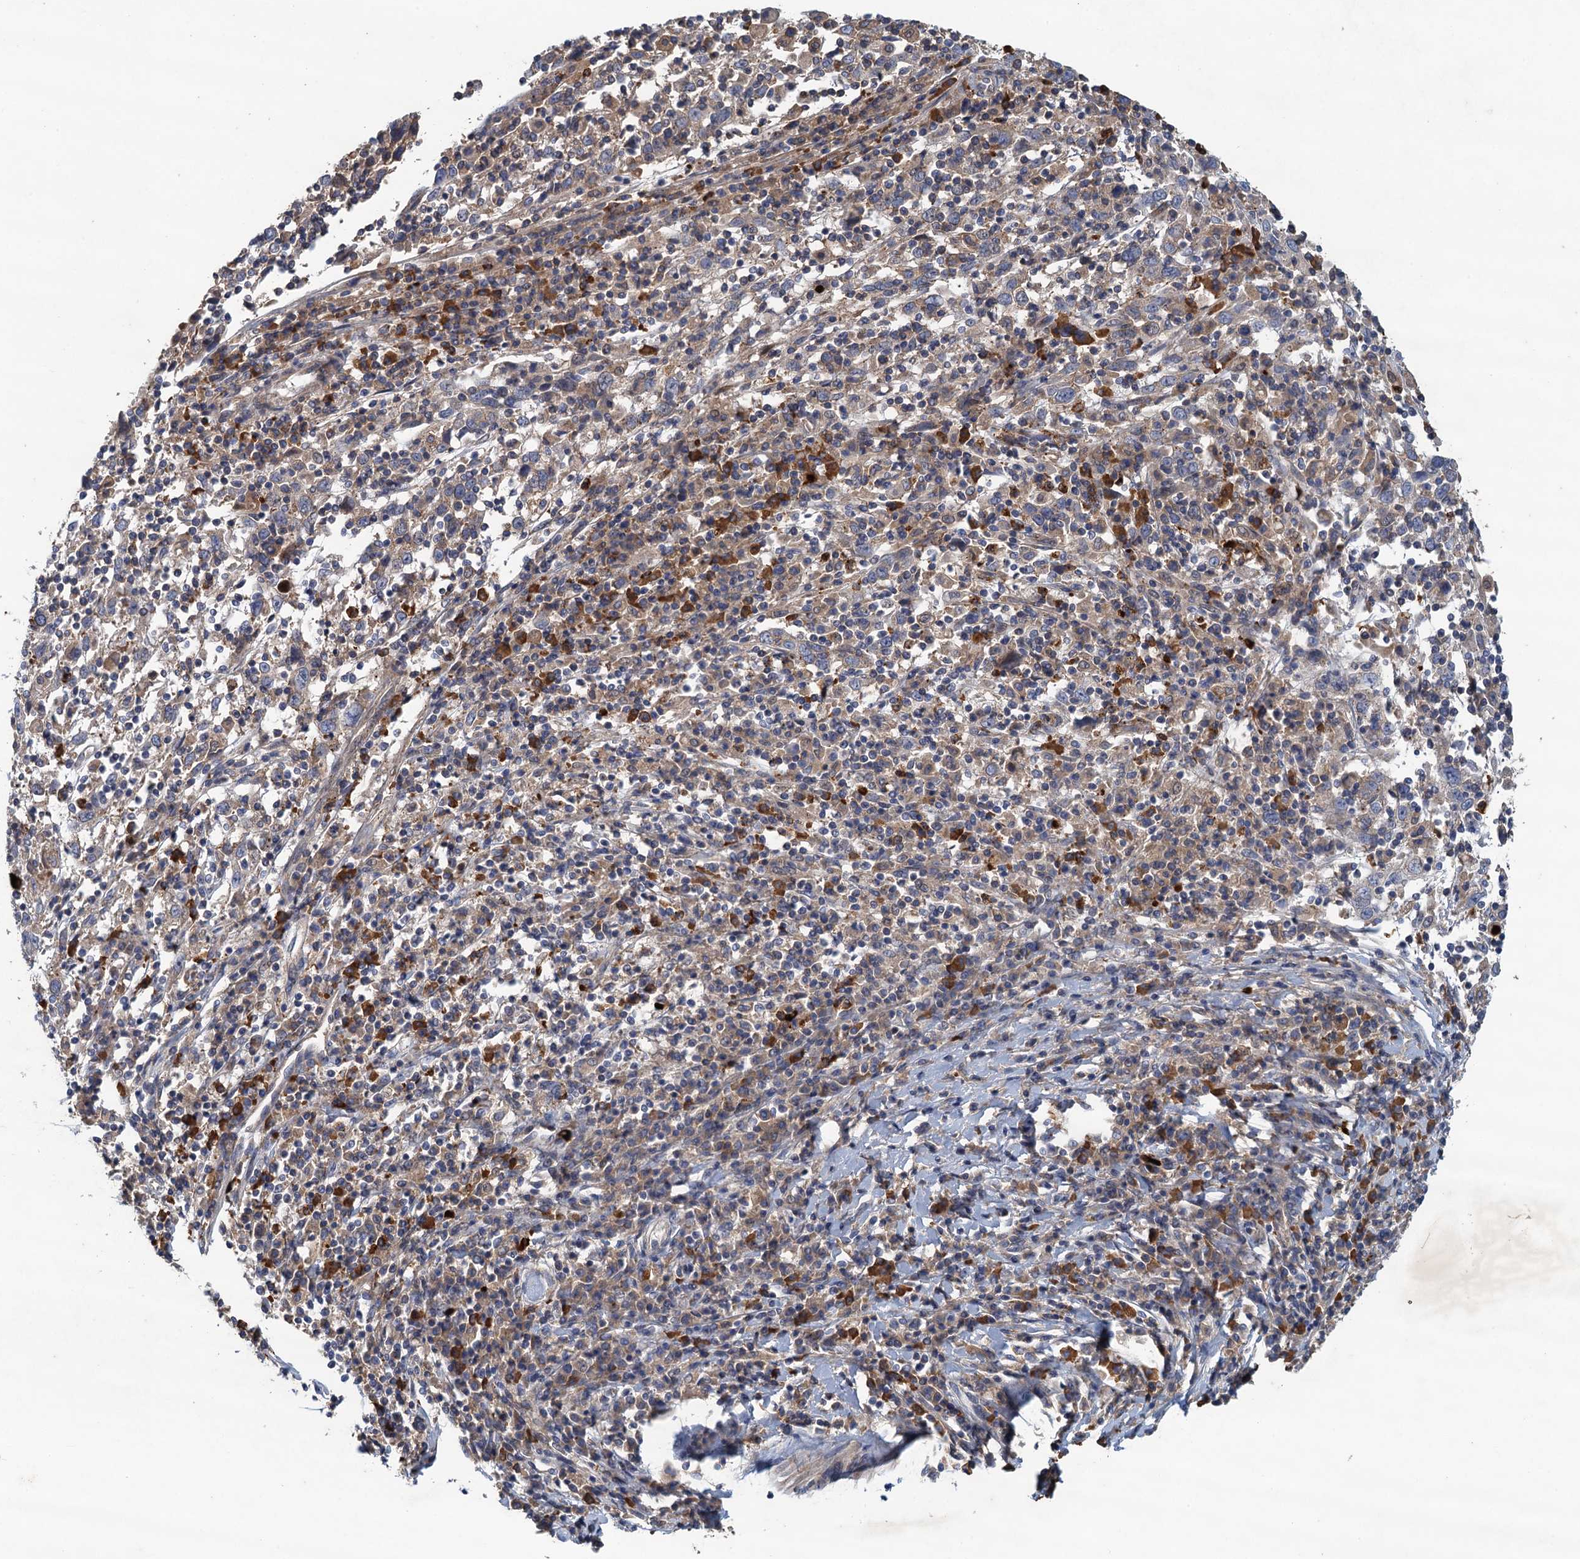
{"staining": {"intensity": "weak", "quantity": "<25%", "location": "cytoplasmic/membranous"}, "tissue": "cervical cancer", "cell_type": "Tumor cells", "image_type": "cancer", "snomed": [{"axis": "morphology", "description": "Squamous cell carcinoma, NOS"}, {"axis": "topography", "description": "Cervix"}], "caption": "Tumor cells show no significant positivity in cervical squamous cell carcinoma.", "gene": "TPCN1", "patient": {"sex": "female", "age": 46}}